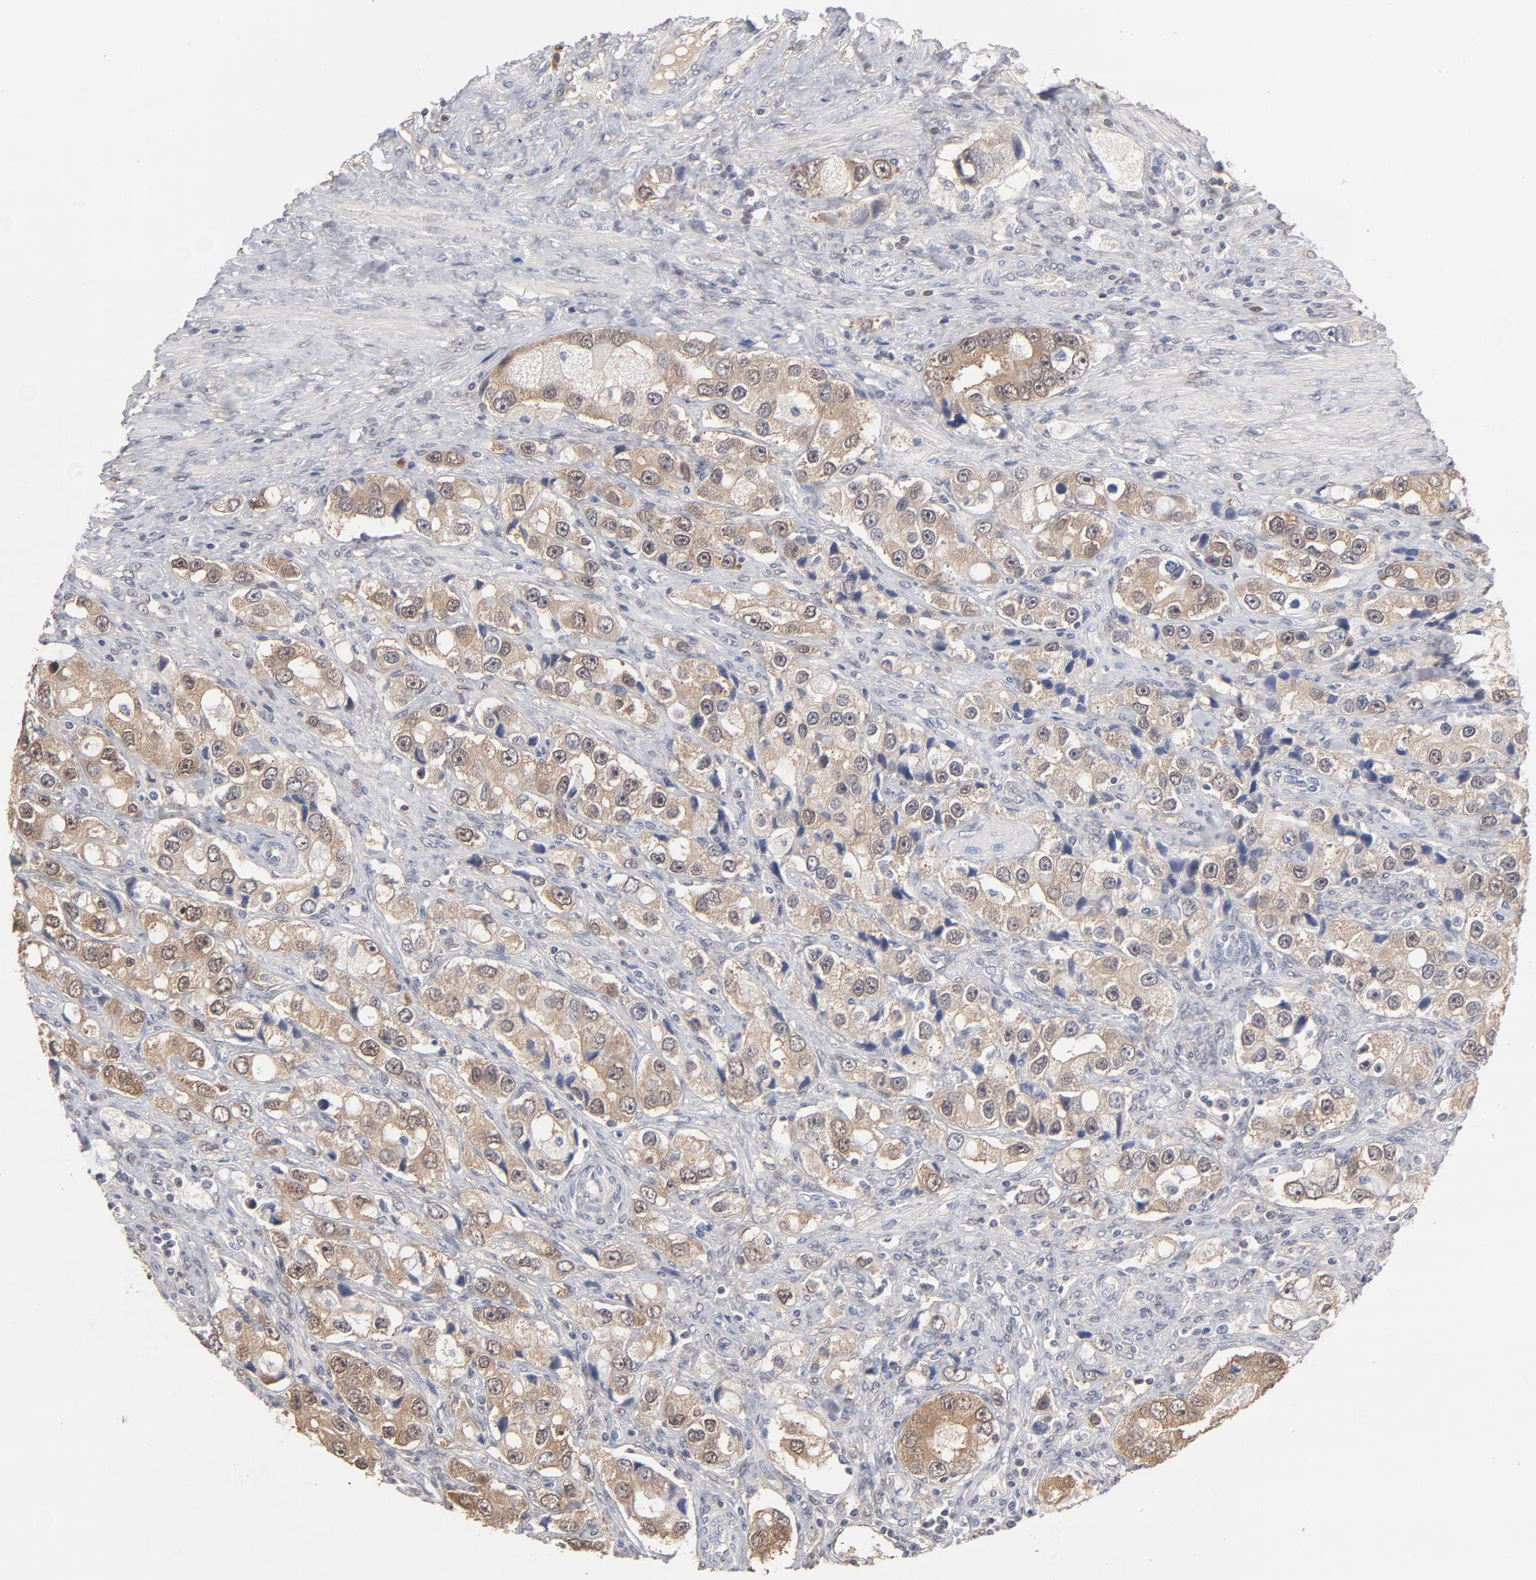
{"staining": {"intensity": "moderate", "quantity": "25%-75%", "location": "cytoplasmic/membranous"}, "tissue": "prostate cancer", "cell_type": "Tumor cells", "image_type": "cancer", "snomed": [{"axis": "morphology", "description": "Adenocarcinoma, High grade"}, {"axis": "topography", "description": "Prostate"}], "caption": "Protein analysis of adenocarcinoma (high-grade) (prostate) tissue reveals moderate cytoplasmic/membranous expression in about 25%-75% of tumor cells.", "gene": "MIF", "patient": {"sex": "male", "age": 63}}